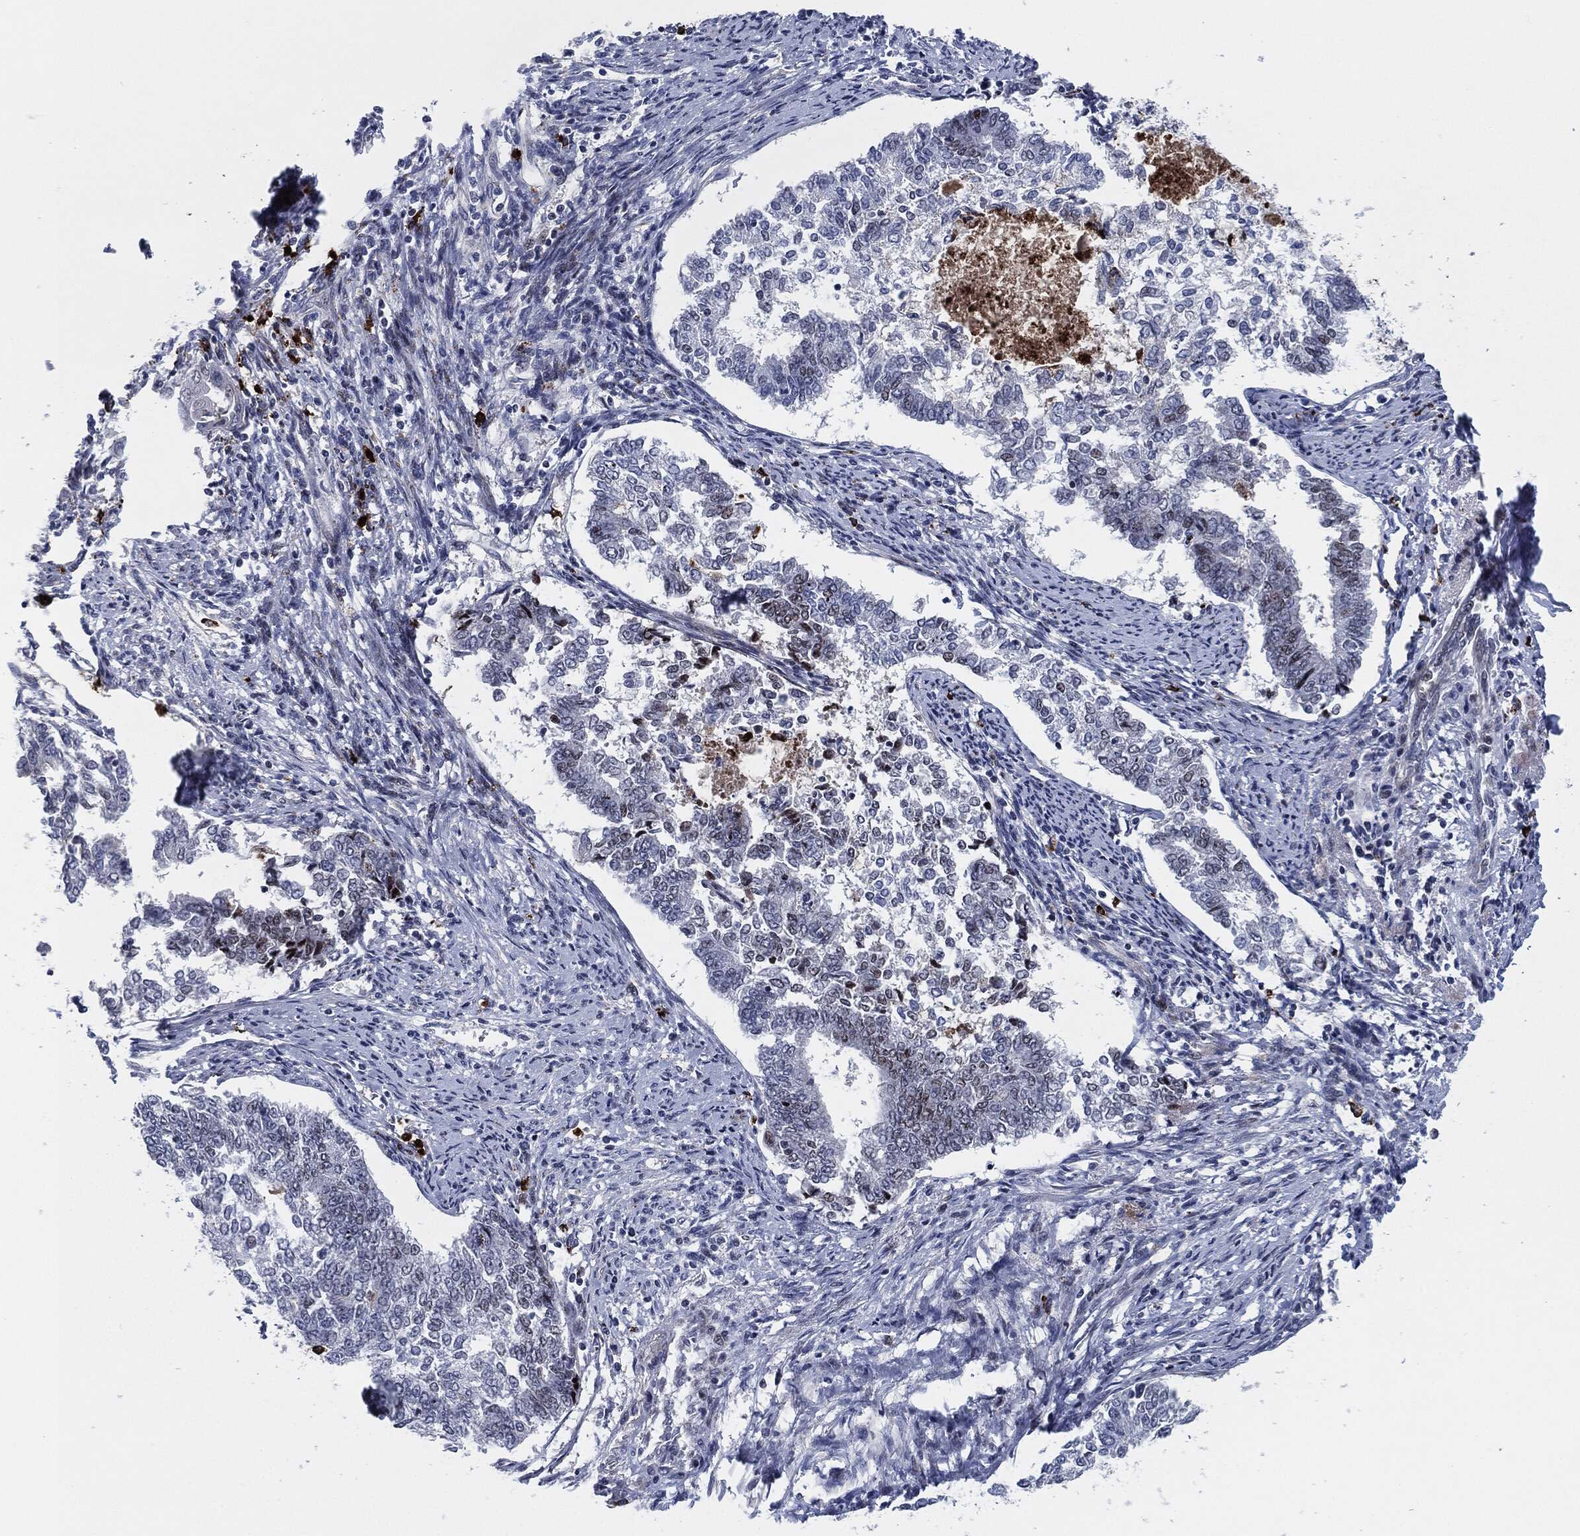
{"staining": {"intensity": "weak", "quantity": "<25%", "location": "nuclear"}, "tissue": "endometrial cancer", "cell_type": "Tumor cells", "image_type": "cancer", "snomed": [{"axis": "morphology", "description": "Adenocarcinoma, NOS"}, {"axis": "topography", "description": "Endometrium"}], "caption": "An image of human endometrial cancer (adenocarcinoma) is negative for staining in tumor cells.", "gene": "MPO", "patient": {"sex": "female", "age": 65}}